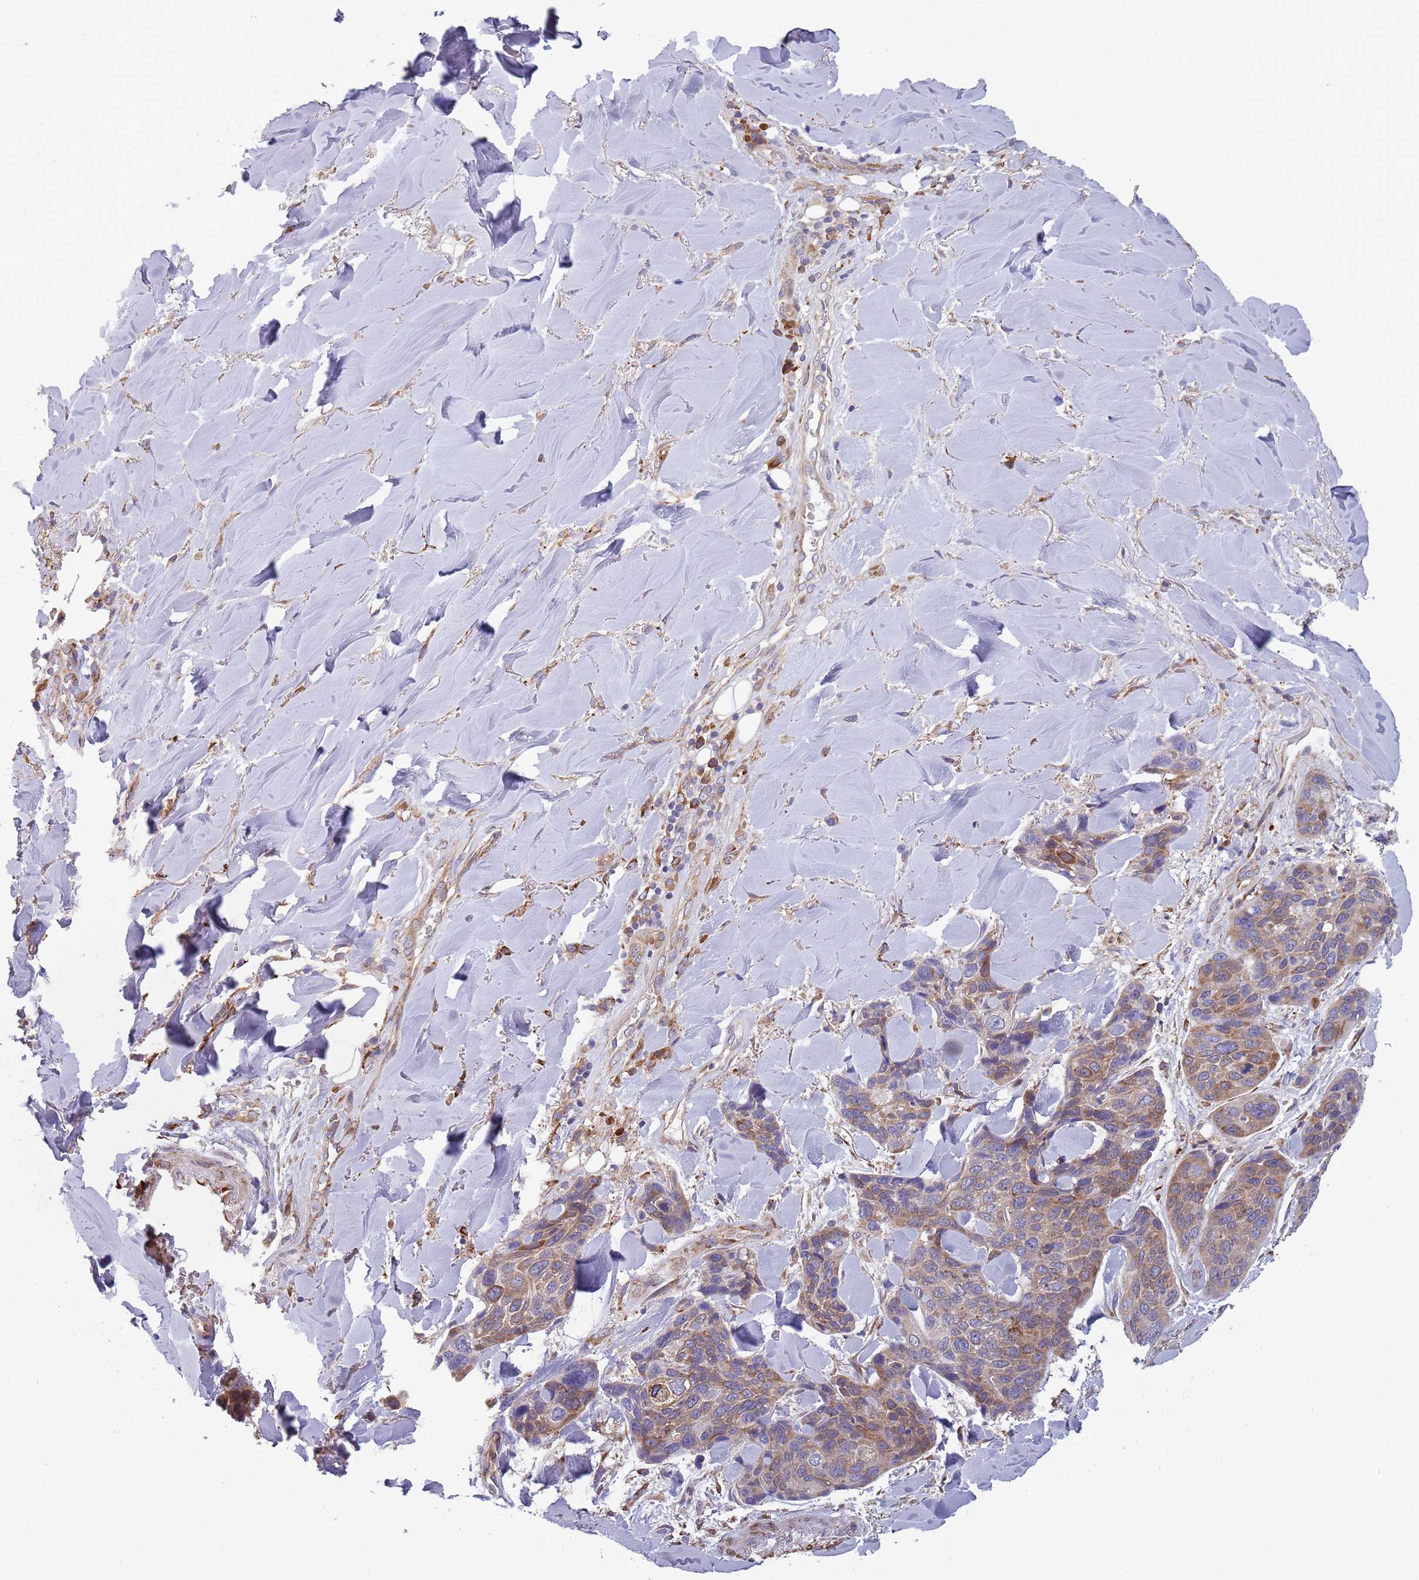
{"staining": {"intensity": "moderate", "quantity": ">75%", "location": "cytoplasmic/membranous"}, "tissue": "skin cancer", "cell_type": "Tumor cells", "image_type": "cancer", "snomed": [{"axis": "morphology", "description": "Basal cell carcinoma"}, {"axis": "topography", "description": "Skin"}], "caption": "This is an image of immunohistochemistry (IHC) staining of skin basal cell carcinoma, which shows moderate expression in the cytoplasmic/membranous of tumor cells.", "gene": "ARMCX6", "patient": {"sex": "female", "age": 74}}